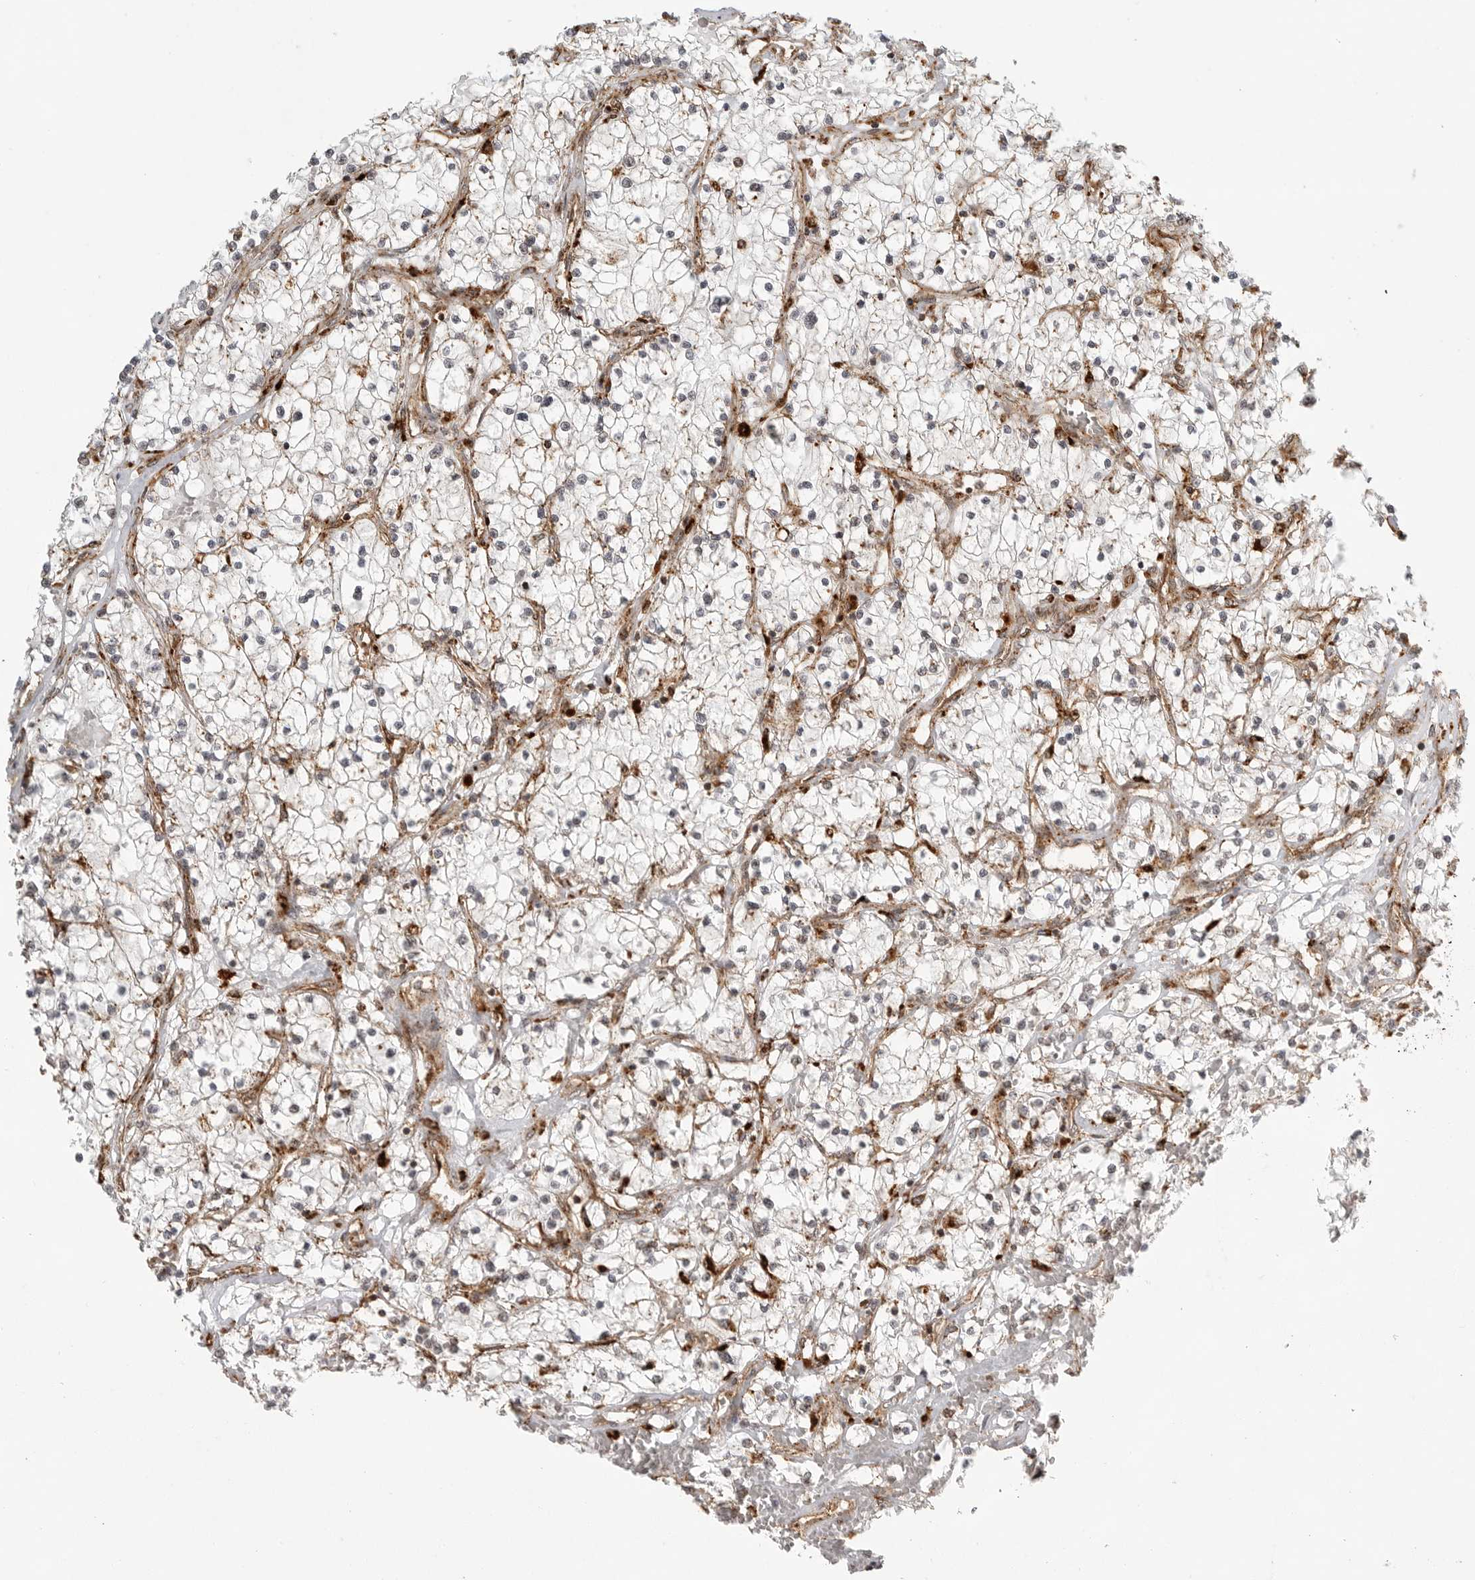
{"staining": {"intensity": "weak", "quantity": "<25%", "location": "cytoplasmic/membranous"}, "tissue": "renal cancer", "cell_type": "Tumor cells", "image_type": "cancer", "snomed": [{"axis": "morphology", "description": "Normal tissue, NOS"}, {"axis": "morphology", "description": "Adenocarcinoma, NOS"}, {"axis": "topography", "description": "Kidney"}], "caption": "Image shows no significant protein expression in tumor cells of renal adenocarcinoma. Brightfield microscopy of immunohistochemistry (IHC) stained with DAB (brown) and hematoxylin (blue), captured at high magnification.", "gene": "IDUA", "patient": {"sex": "male", "age": 68}}